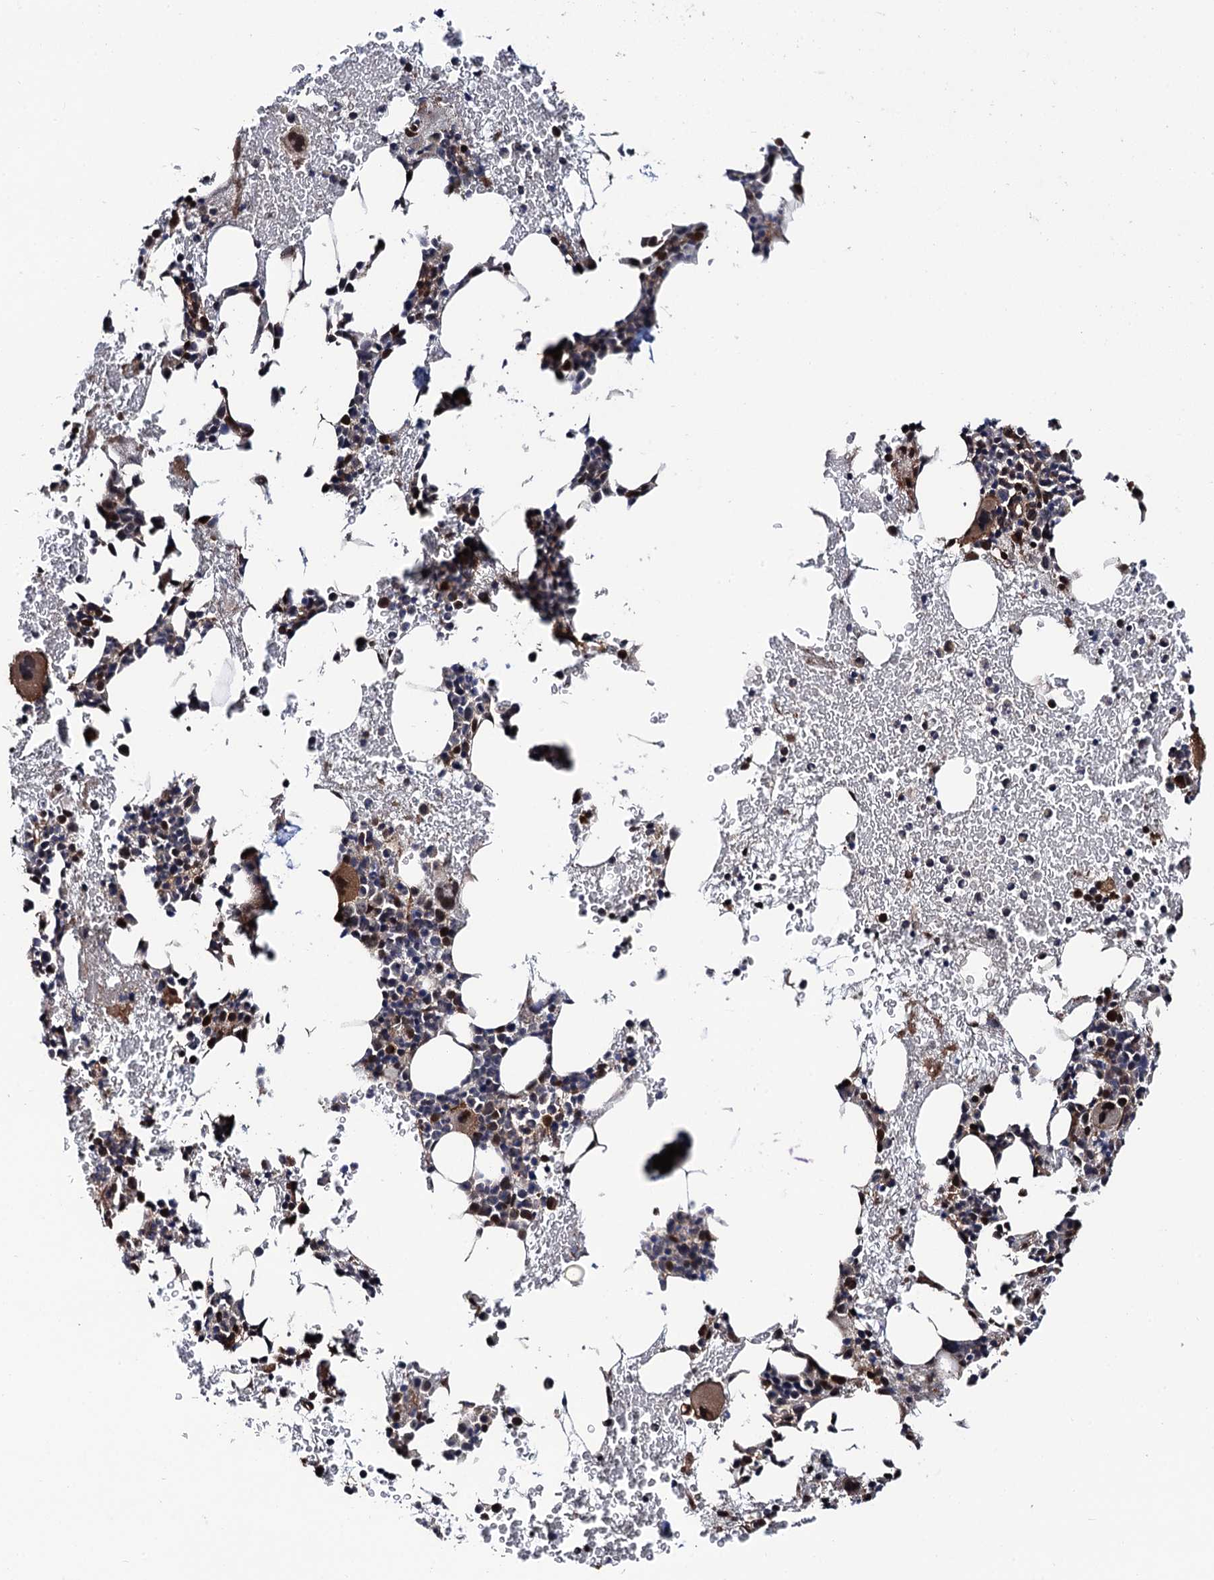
{"staining": {"intensity": "moderate", "quantity": "<25%", "location": "cytoplasmic/membranous"}, "tissue": "bone marrow", "cell_type": "Hematopoietic cells", "image_type": "normal", "snomed": [{"axis": "morphology", "description": "Normal tissue, NOS"}, {"axis": "topography", "description": "Bone marrow"}], "caption": "IHC histopathology image of unremarkable bone marrow: human bone marrow stained using immunohistochemistry (IHC) reveals low levels of moderate protein expression localized specifically in the cytoplasmic/membranous of hematopoietic cells, appearing as a cytoplasmic/membranous brown color.", "gene": "CDC23", "patient": {"sex": "female", "age": 37}}